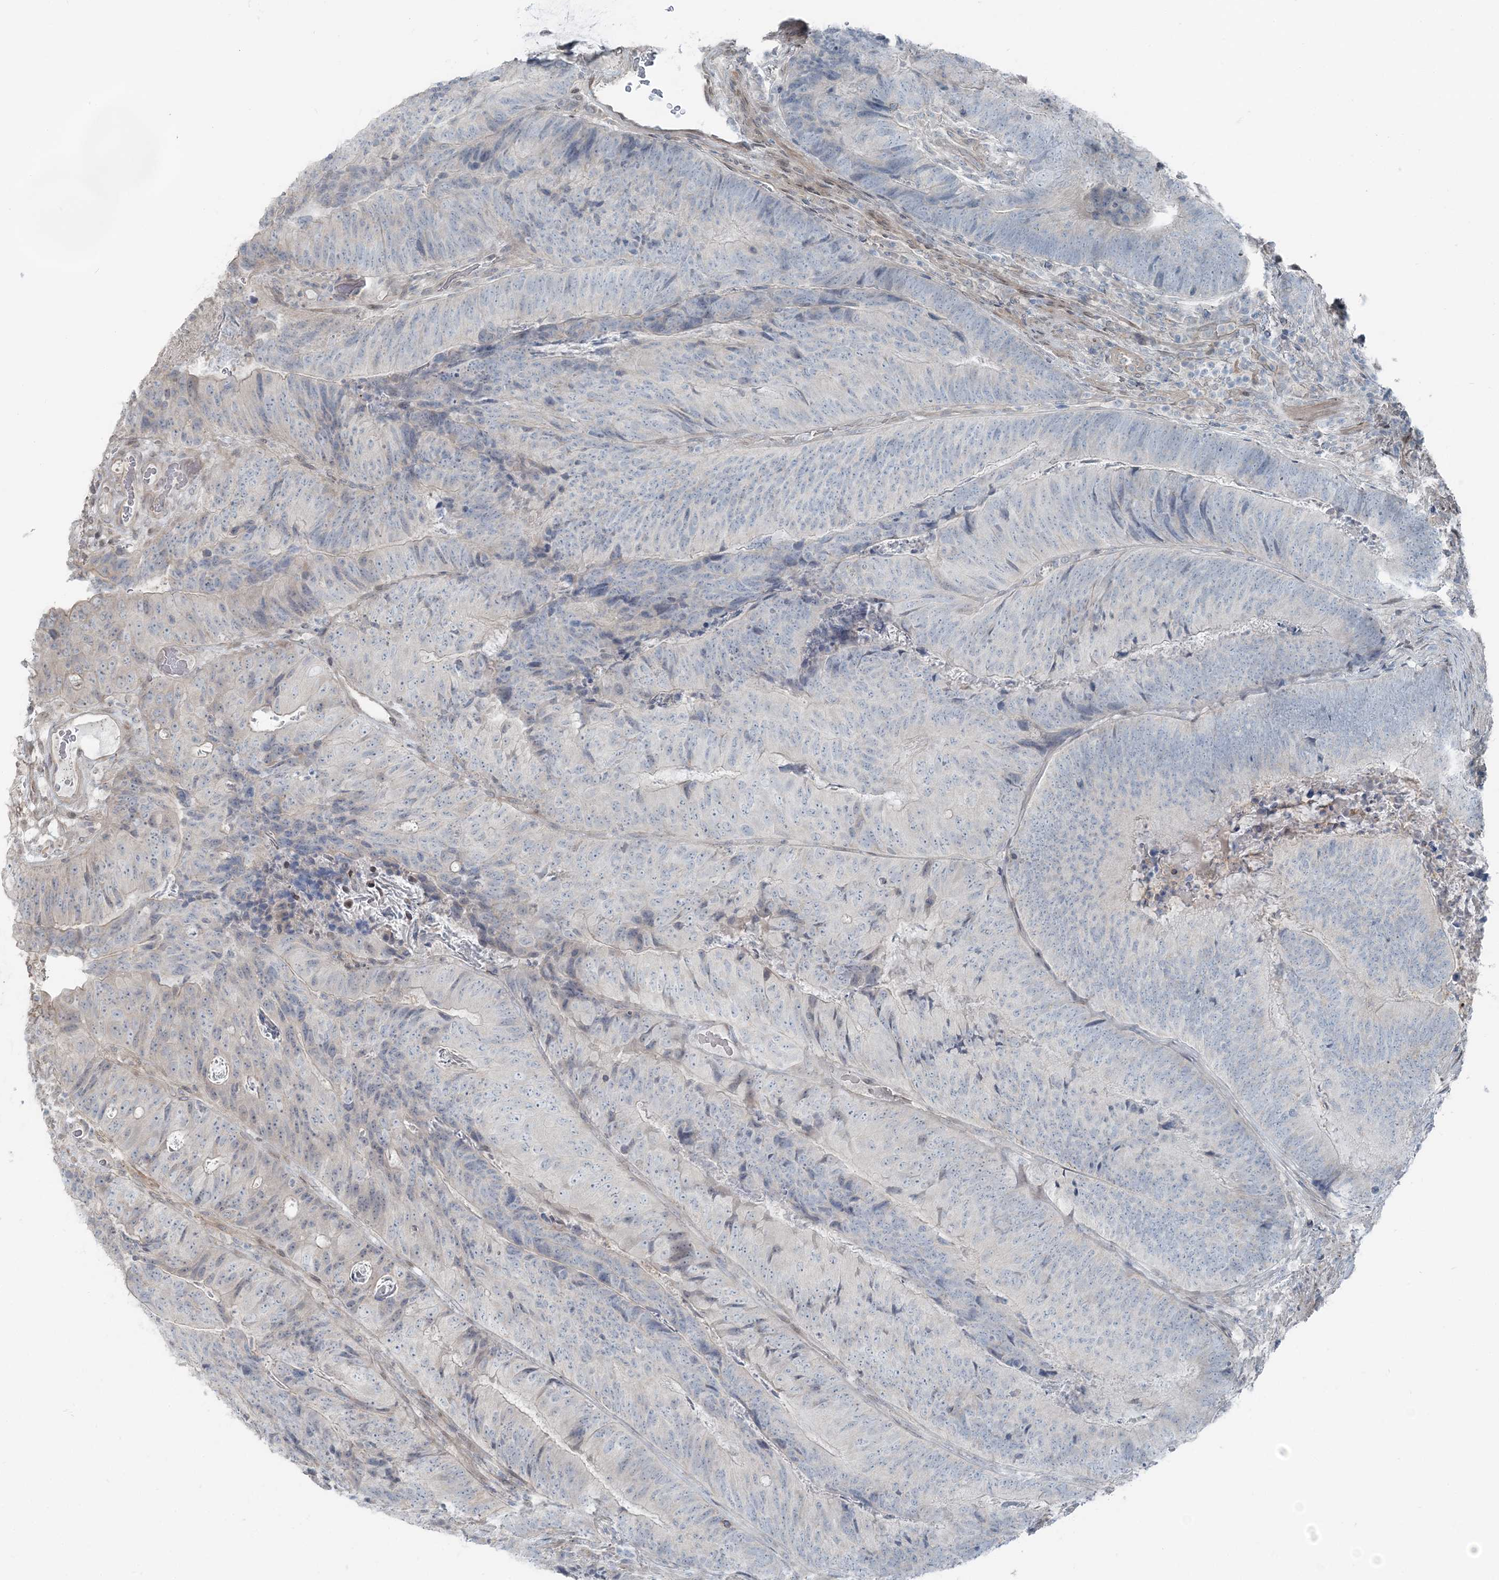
{"staining": {"intensity": "negative", "quantity": "none", "location": "none"}, "tissue": "colorectal cancer", "cell_type": "Tumor cells", "image_type": "cancer", "snomed": [{"axis": "morphology", "description": "Adenocarcinoma, NOS"}, {"axis": "topography", "description": "Colon"}], "caption": "This is a micrograph of immunohistochemistry staining of colorectal cancer, which shows no expression in tumor cells.", "gene": "FBXL17", "patient": {"sex": "female", "age": 67}}